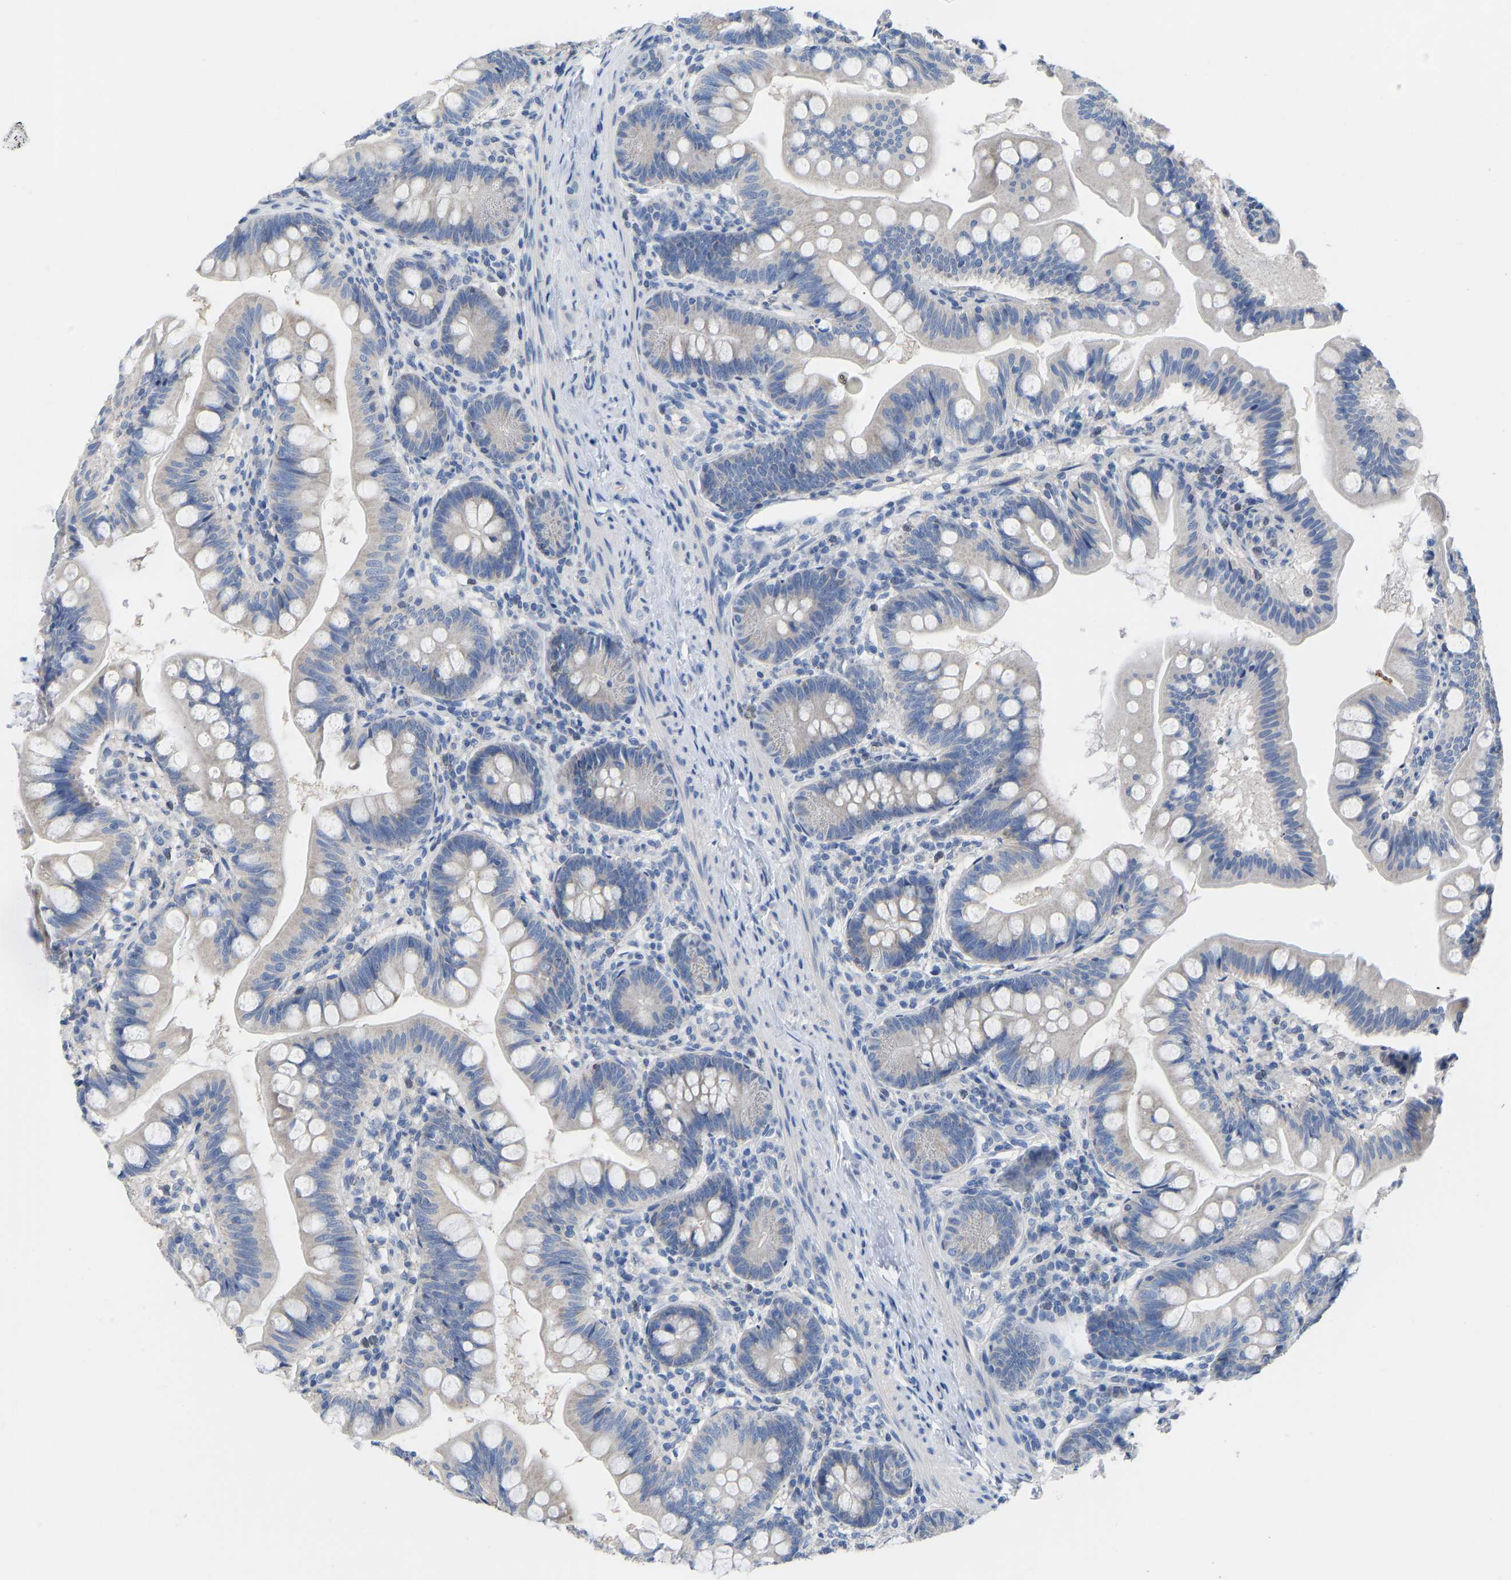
{"staining": {"intensity": "negative", "quantity": "none", "location": "none"}, "tissue": "small intestine", "cell_type": "Glandular cells", "image_type": "normal", "snomed": [{"axis": "morphology", "description": "Normal tissue, NOS"}, {"axis": "topography", "description": "Small intestine"}], "caption": "Human small intestine stained for a protein using immunohistochemistry demonstrates no staining in glandular cells.", "gene": "OLIG2", "patient": {"sex": "male", "age": 7}}